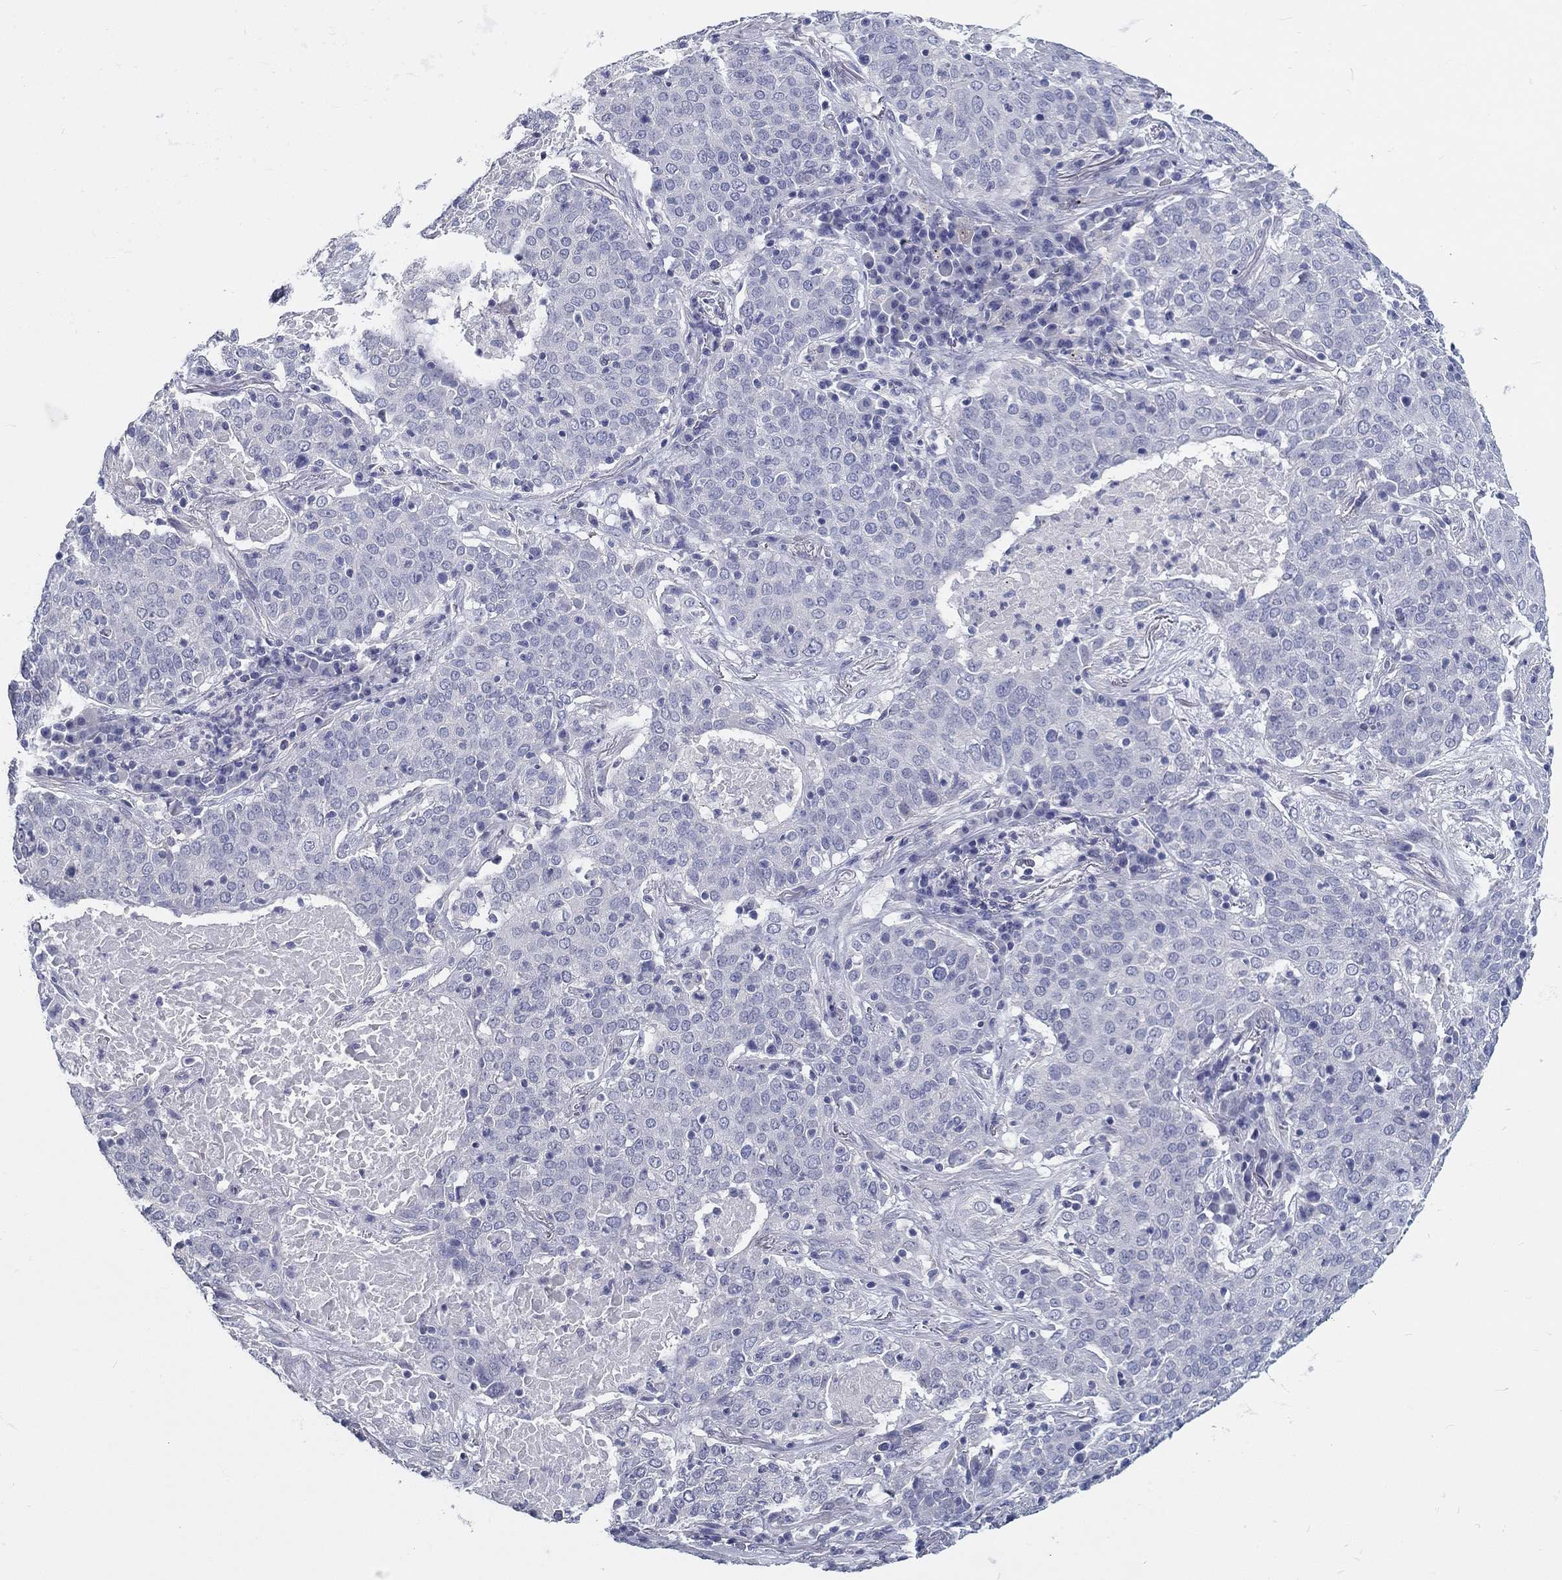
{"staining": {"intensity": "negative", "quantity": "none", "location": "none"}, "tissue": "lung cancer", "cell_type": "Tumor cells", "image_type": "cancer", "snomed": [{"axis": "morphology", "description": "Squamous cell carcinoma, NOS"}, {"axis": "topography", "description": "Lung"}], "caption": "Tumor cells show no significant expression in lung cancer (squamous cell carcinoma).", "gene": "CRYGD", "patient": {"sex": "male", "age": 82}}